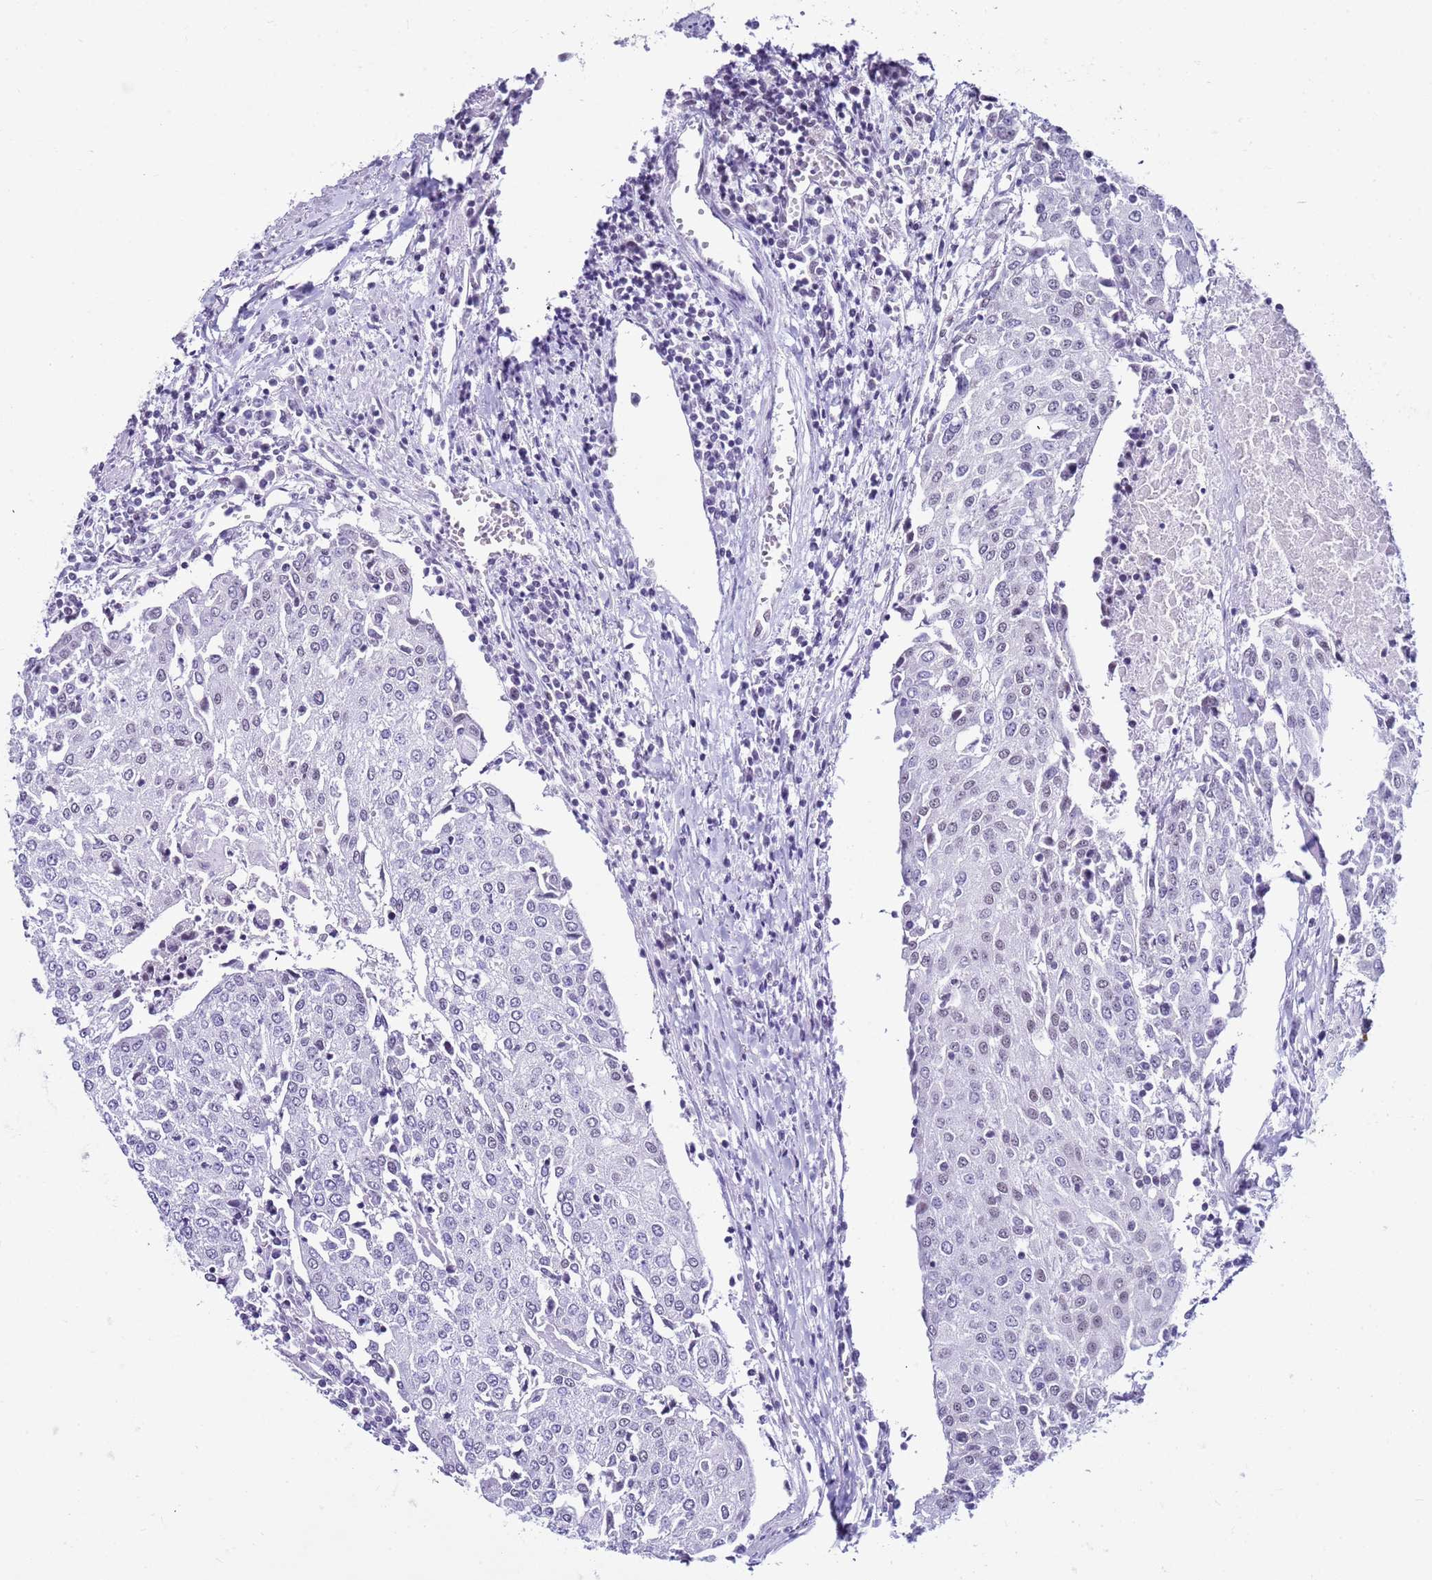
{"staining": {"intensity": "negative", "quantity": "none", "location": "none"}, "tissue": "urothelial cancer", "cell_type": "Tumor cells", "image_type": "cancer", "snomed": [{"axis": "morphology", "description": "Urothelial carcinoma, High grade"}, {"axis": "topography", "description": "Urinary bladder"}], "caption": "Tumor cells show no significant protein expression in urothelial carcinoma (high-grade). (DAB immunohistochemistry with hematoxylin counter stain).", "gene": "DHX15", "patient": {"sex": "female", "age": 85}}